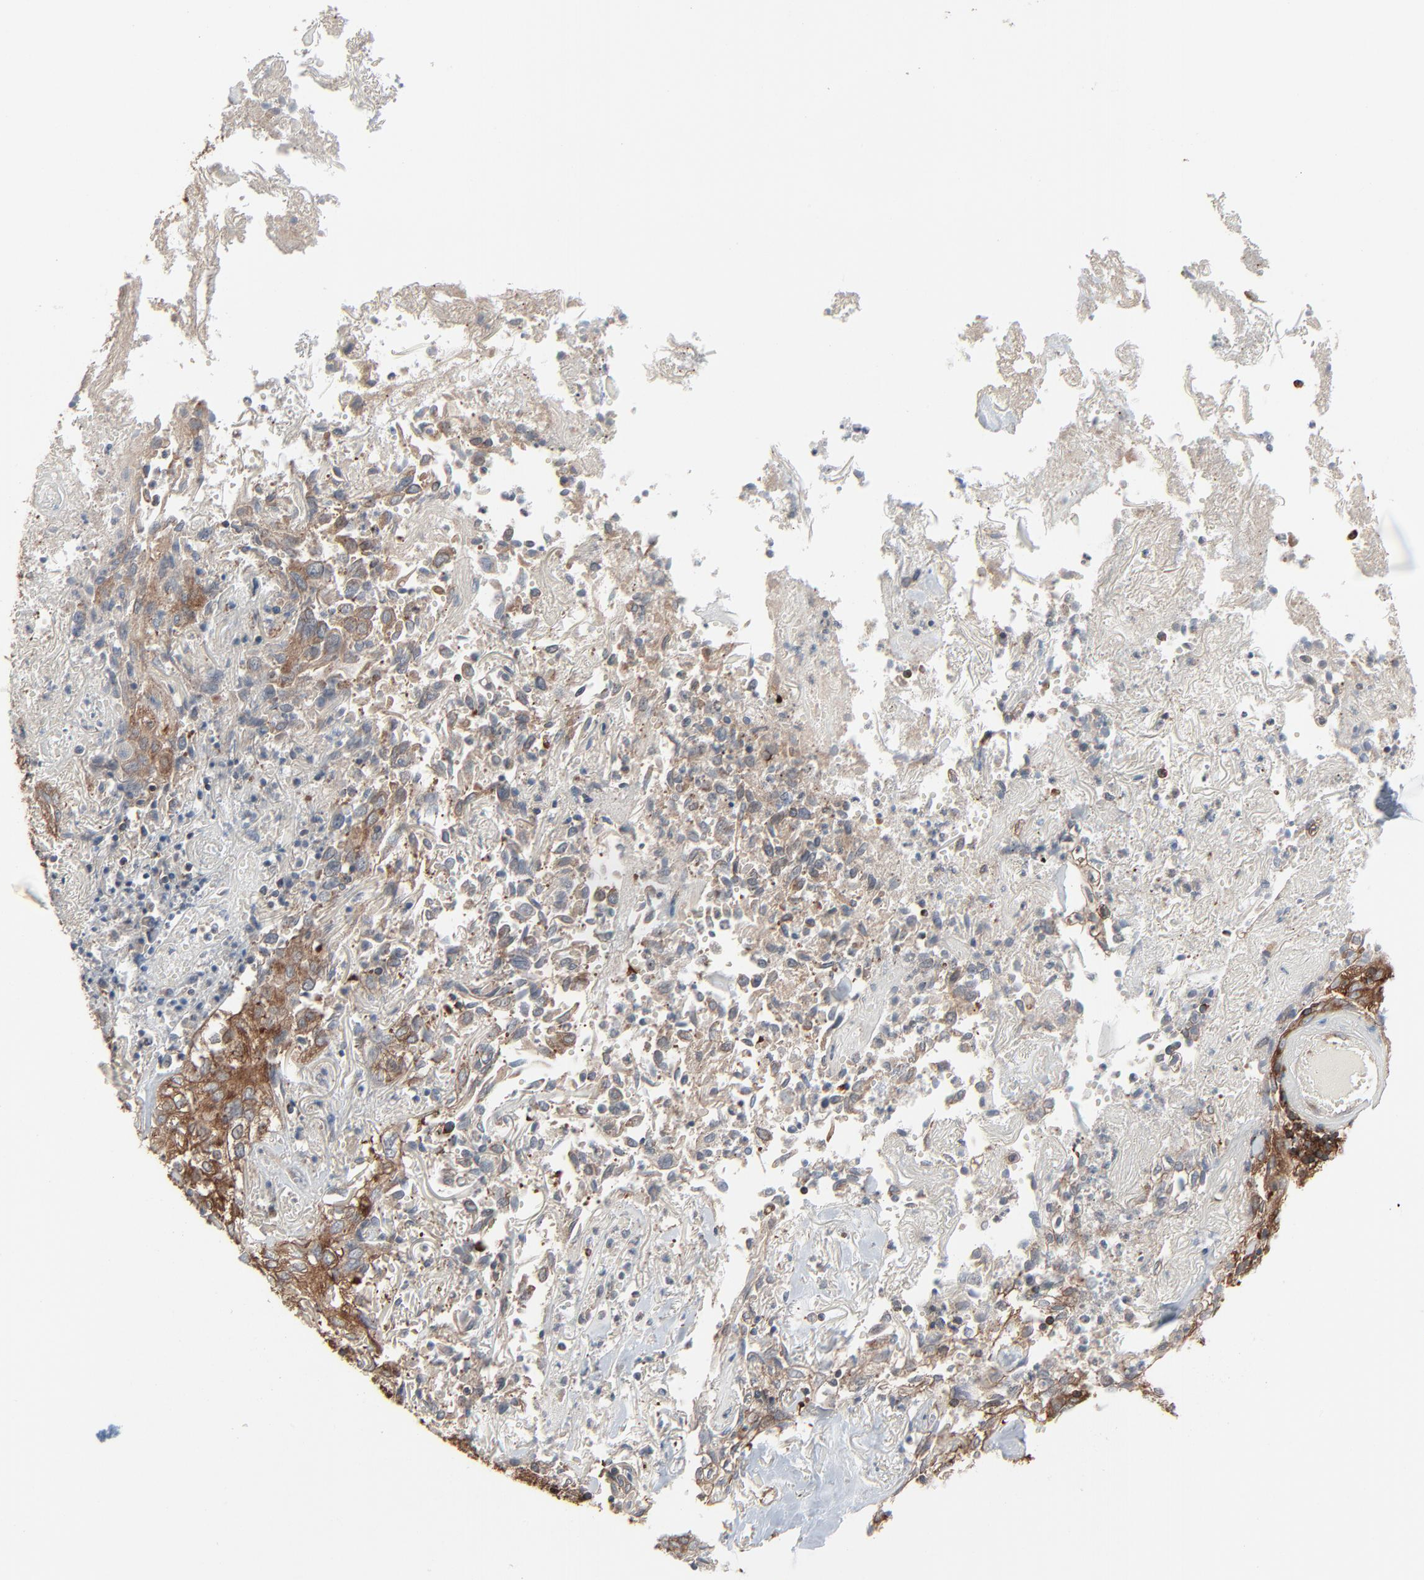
{"staining": {"intensity": "strong", "quantity": ">75%", "location": "cytoplasmic/membranous"}, "tissue": "skin cancer", "cell_type": "Tumor cells", "image_type": "cancer", "snomed": [{"axis": "morphology", "description": "Squamous cell carcinoma, NOS"}, {"axis": "topography", "description": "Skin"}], "caption": "Immunohistochemical staining of human squamous cell carcinoma (skin) displays strong cytoplasmic/membranous protein positivity in about >75% of tumor cells.", "gene": "OPTN", "patient": {"sex": "male", "age": 65}}